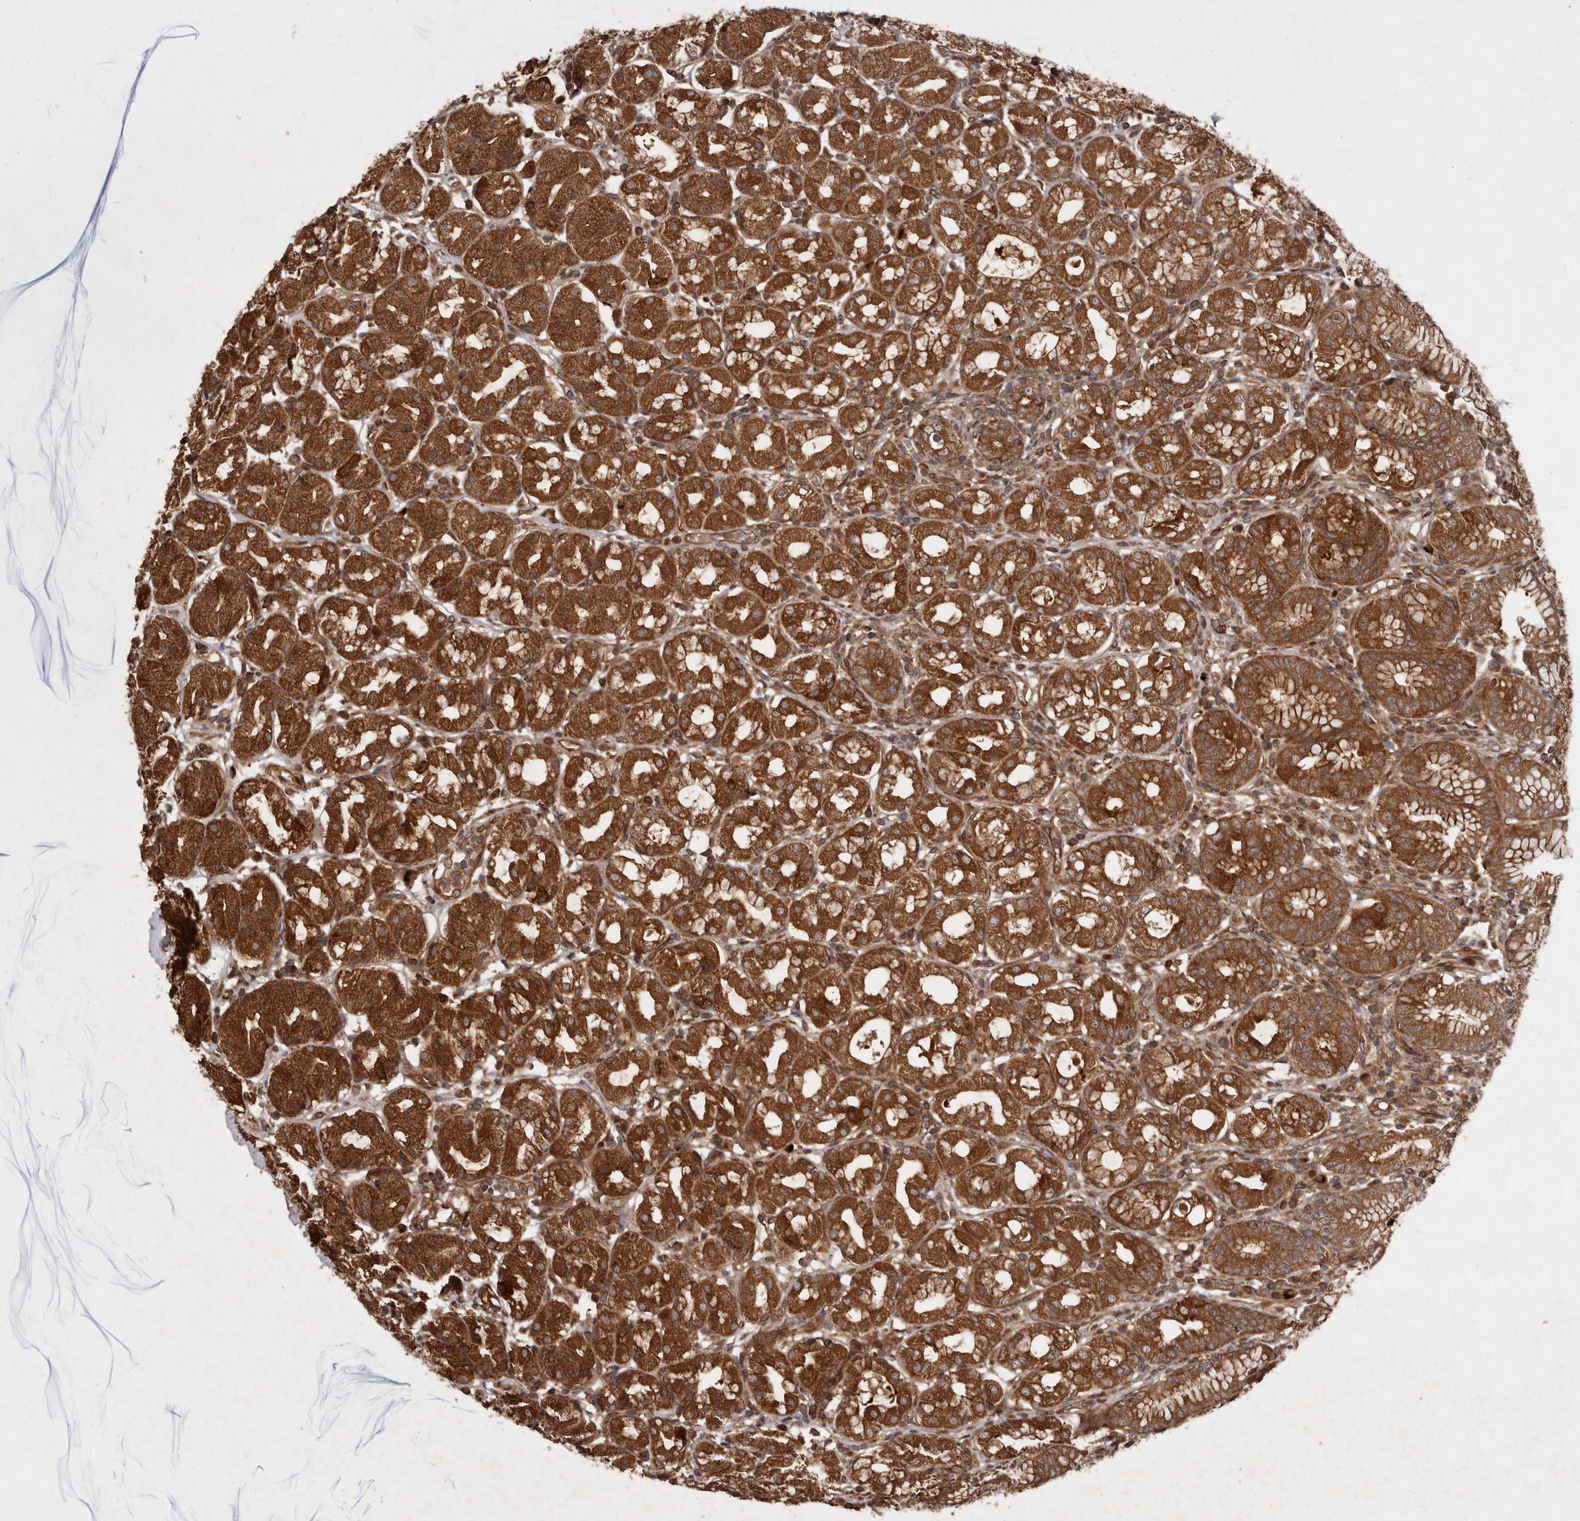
{"staining": {"intensity": "strong", "quantity": ">75%", "location": "cytoplasmic/membranous"}, "tissue": "stomach", "cell_type": "Glandular cells", "image_type": "normal", "snomed": [{"axis": "morphology", "description": "Normal tissue, NOS"}, {"axis": "topography", "description": "Stomach"}, {"axis": "topography", "description": "Stomach, lower"}], "caption": "This micrograph demonstrates IHC staining of benign human stomach, with high strong cytoplasmic/membranous positivity in about >75% of glandular cells.", "gene": "STK36", "patient": {"sex": "female", "age": 56}}